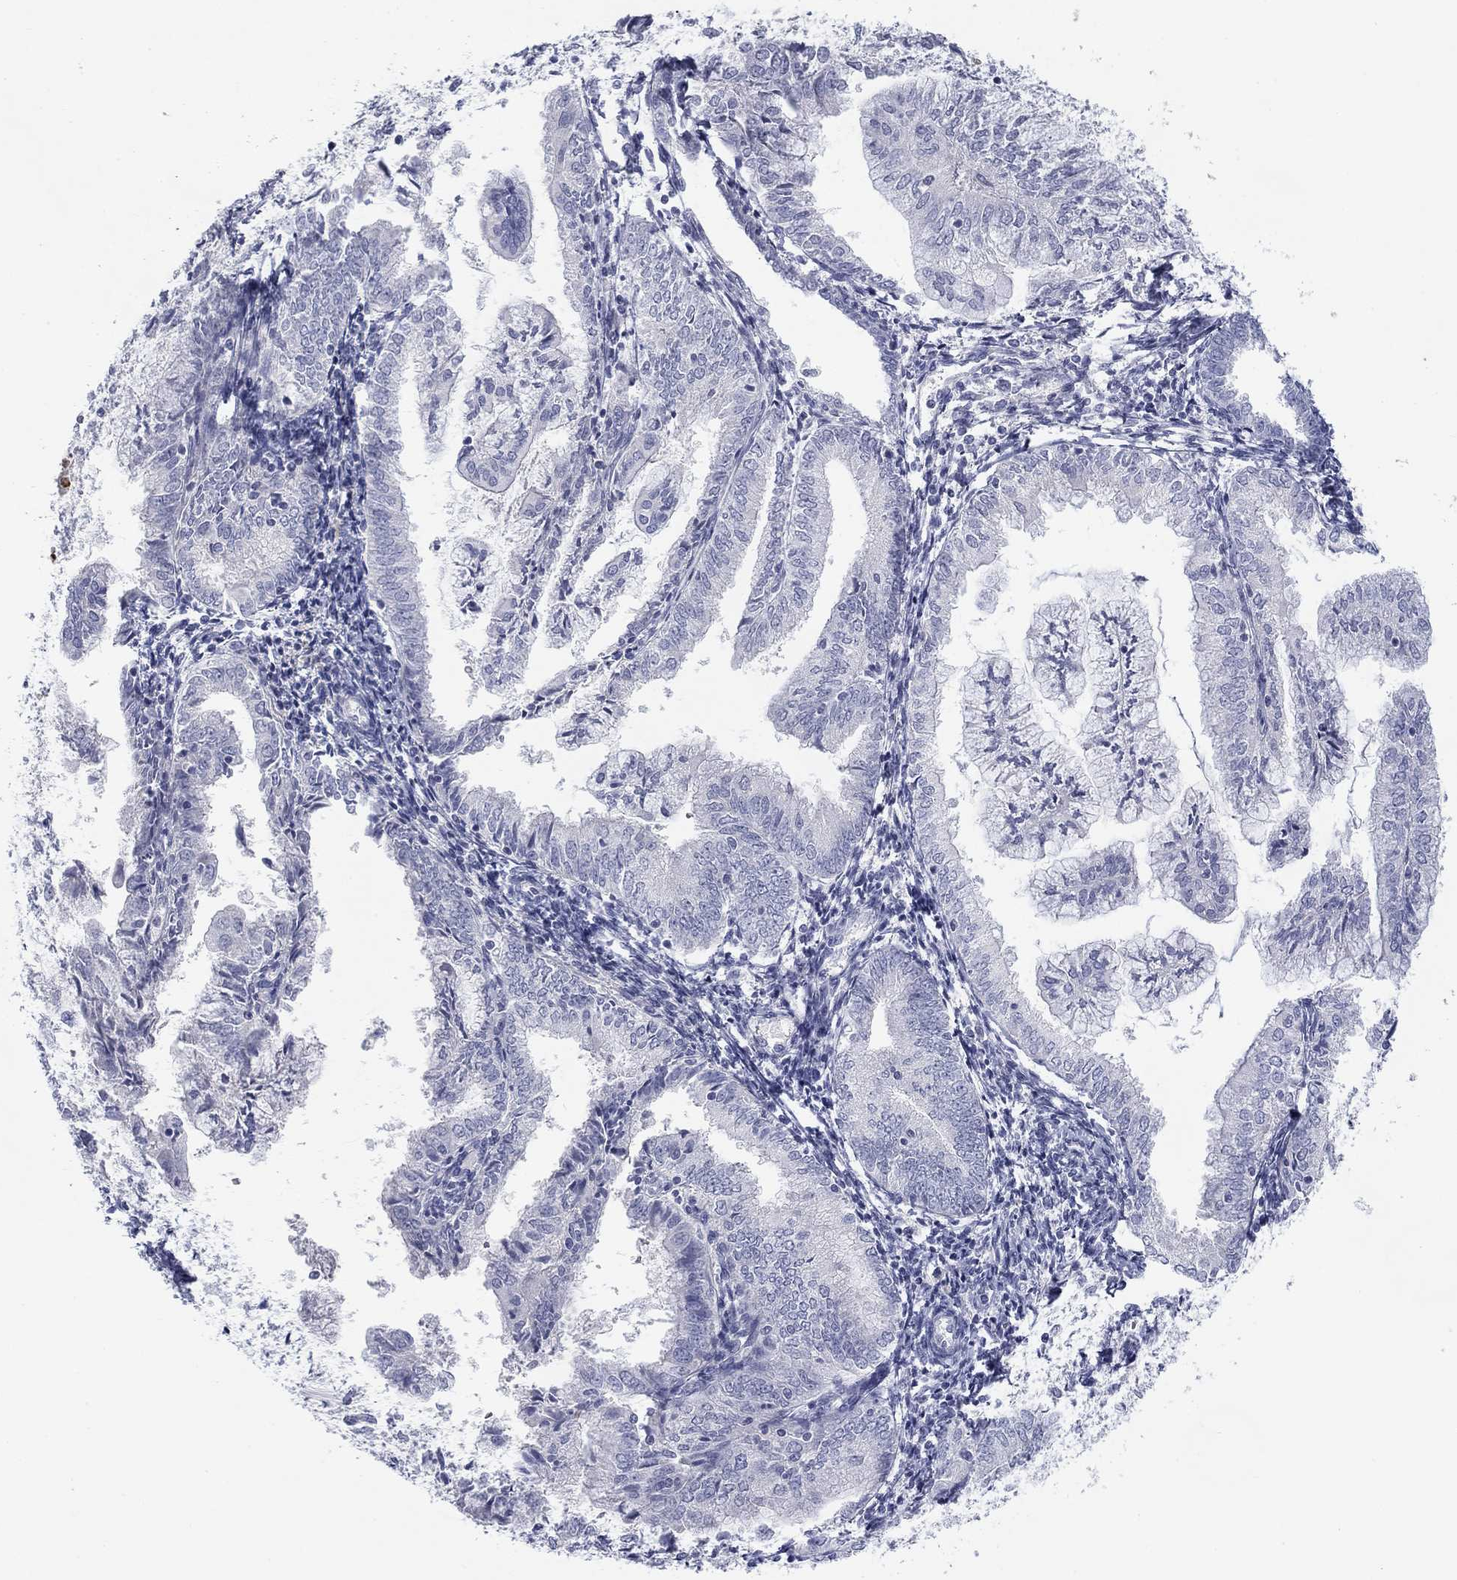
{"staining": {"intensity": "negative", "quantity": "none", "location": "none"}, "tissue": "endometrial cancer", "cell_type": "Tumor cells", "image_type": "cancer", "snomed": [{"axis": "morphology", "description": "Adenocarcinoma, NOS"}, {"axis": "topography", "description": "Endometrium"}], "caption": "Tumor cells are negative for brown protein staining in endometrial adenocarcinoma. The staining is performed using DAB brown chromogen with nuclei counter-stained in using hematoxylin.", "gene": "CALB1", "patient": {"sex": "female", "age": 56}}